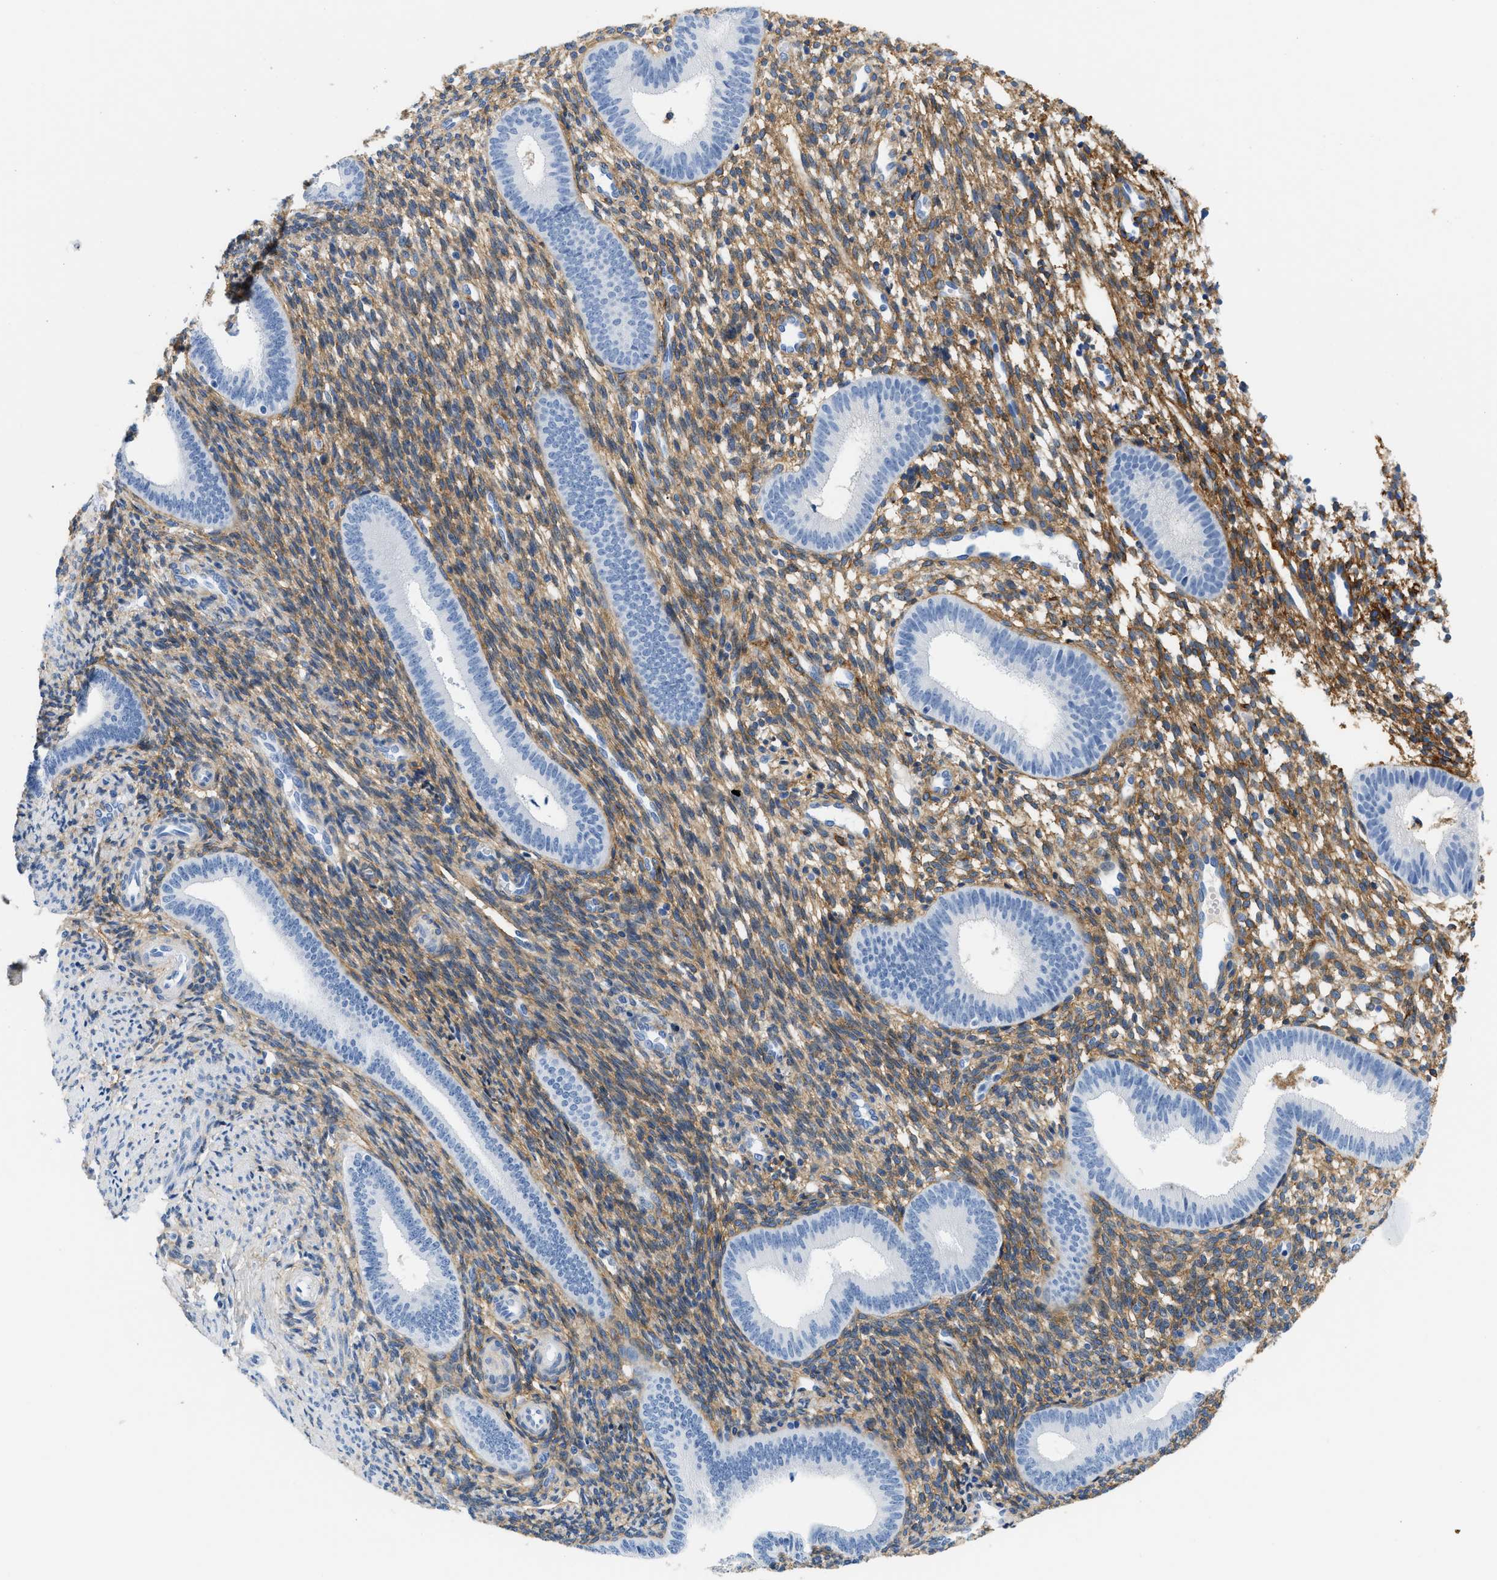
{"staining": {"intensity": "moderate", "quantity": "25%-75%", "location": "cytoplasmic/membranous"}, "tissue": "endometrium", "cell_type": "Cells in endometrial stroma", "image_type": "normal", "snomed": [{"axis": "morphology", "description": "Normal tissue, NOS"}, {"axis": "topography", "description": "Uterus"}, {"axis": "topography", "description": "Endometrium"}], "caption": "An image showing moderate cytoplasmic/membranous staining in about 25%-75% of cells in endometrial stroma in benign endometrium, as visualized by brown immunohistochemical staining.", "gene": "PDGFRB", "patient": {"sex": "female", "age": 33}}